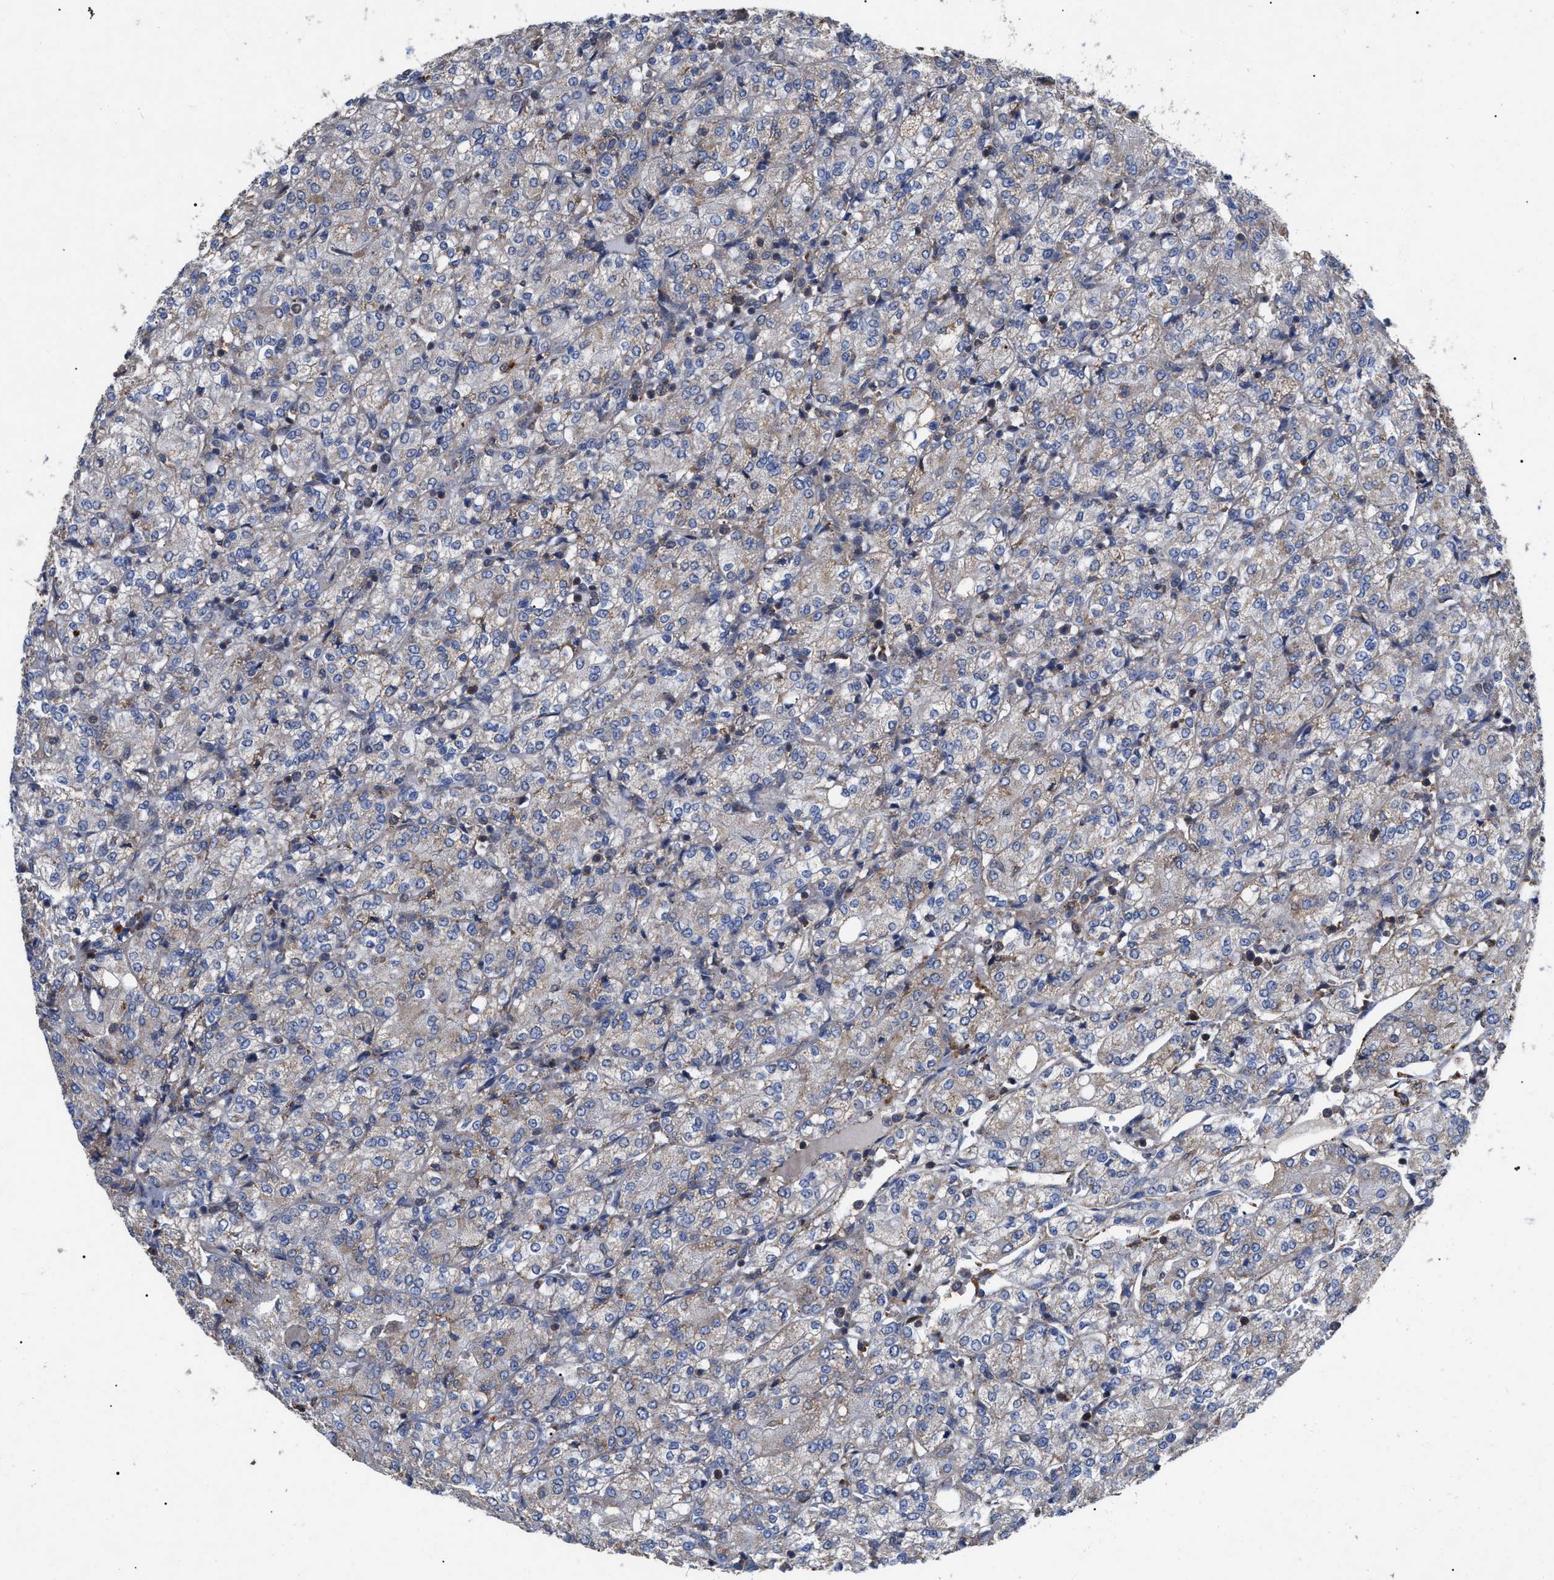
{"staining": {"intensity": "negative", "quantity": "none", "location": "none"}, "tissue": "renal cancer", "cell_type": "Tumor cells", "image_type": "cancer", "snomed": [{"axis": "morphology", "description": "Adenocarcinoma, NOS"}, {"axis": "topography", "description": "Kidney"}], "caption": "This is an immunohistochemistry photomicrograph of human renal cancer. There is no positivity in tumor cells.", "gene": "FAM171A2", "patient": {"sex": "male", "age": 77}}